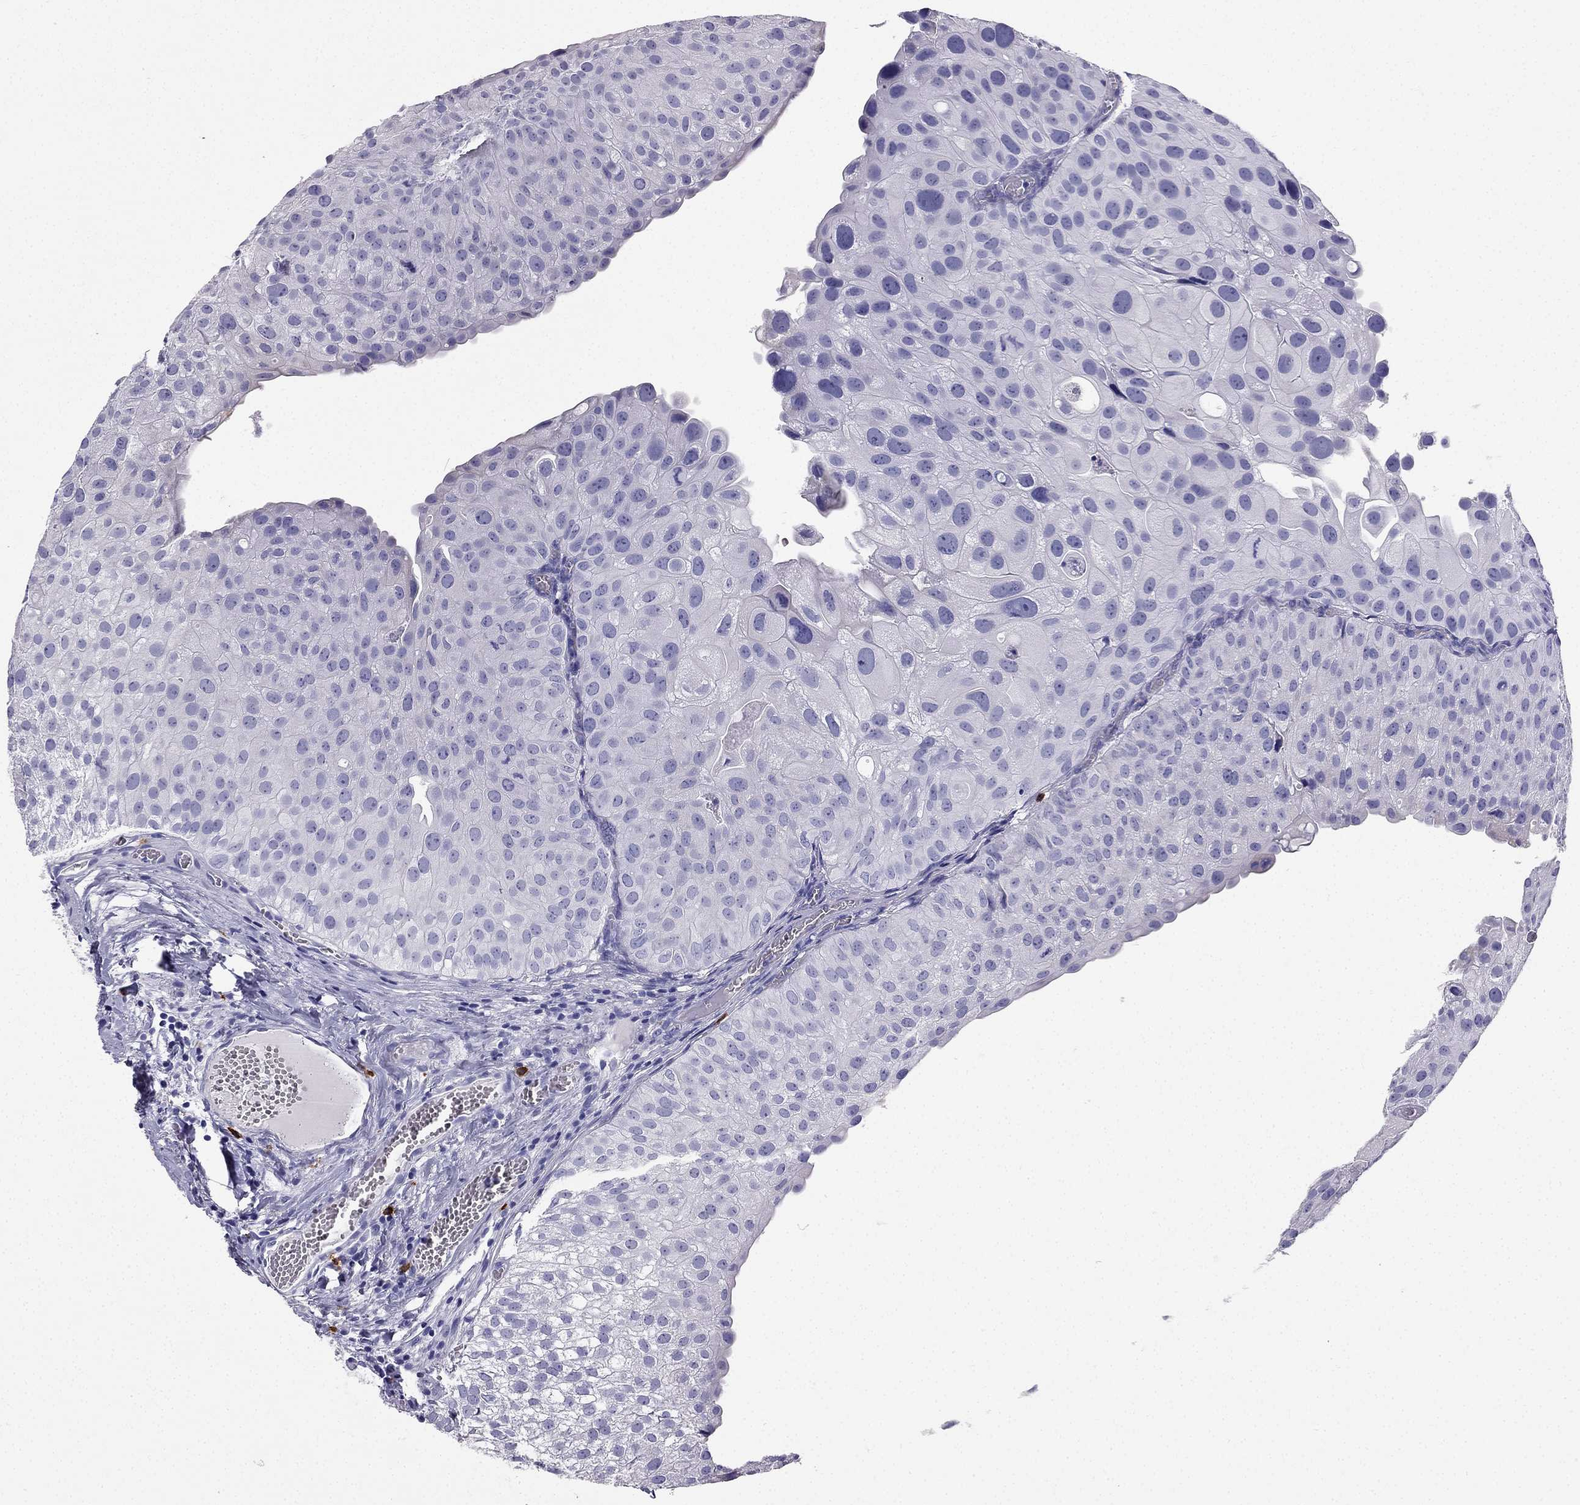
{"staining": {"intensity": "negative", "quantity": "none", "location": "none"}, "tissue": "urothelial cancer", "cell_type": "Tumor cells", "image_type": "cancer", "snomed": [{"axis": "morphology", "description": "Urothelial carcinoma, Low grade"}, {"axis": "topography", "description": "Urinary bladder"}], "caption": "Immunohistochemical staining of urothelial cancer reveals no significant expression in tumor cells.", "gene": "SLC18A2", "patient": {"sex": "female", "age": 78}}